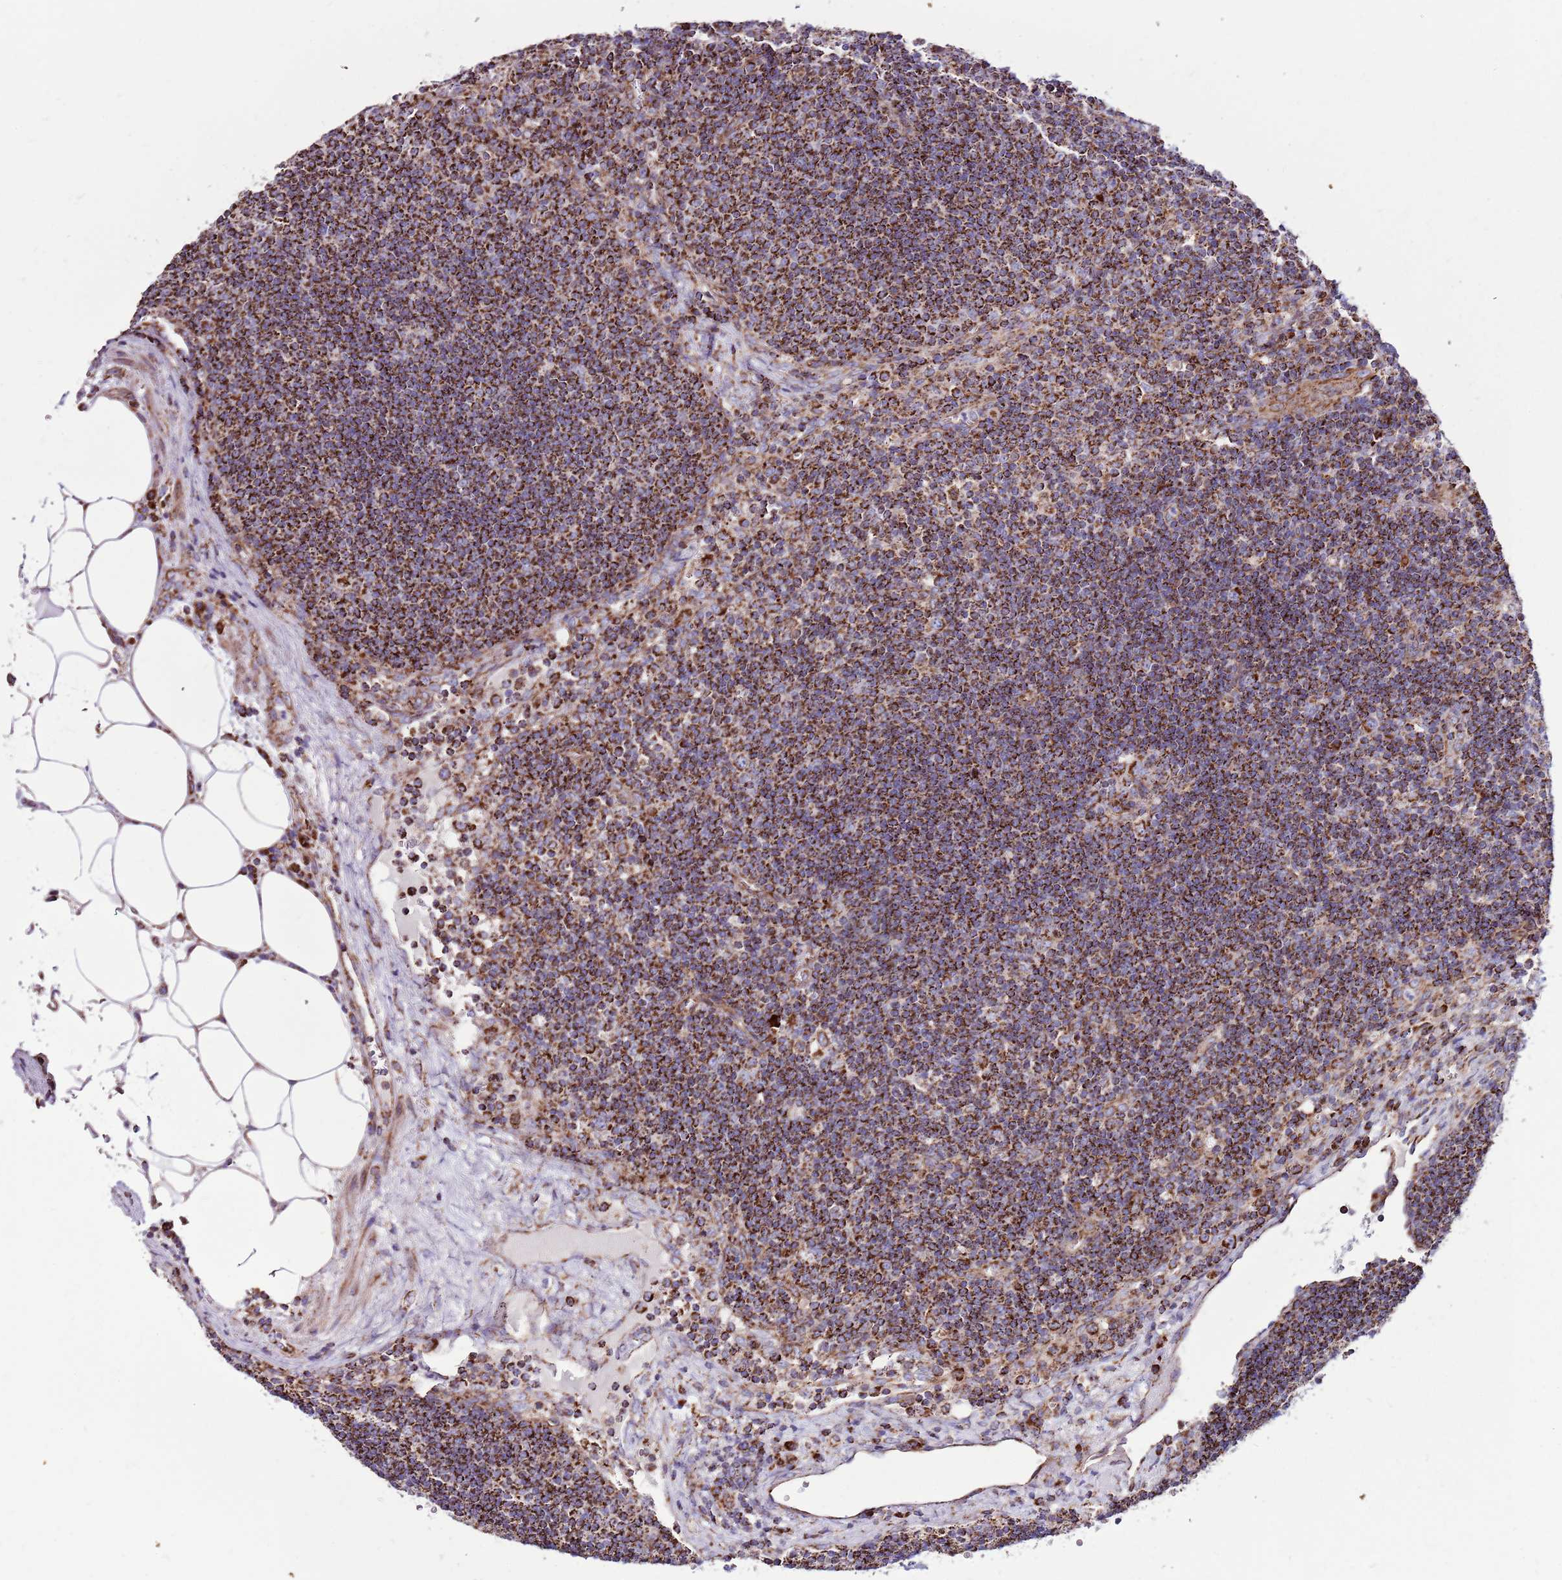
{"staining": {"intensity": "strong", "quantity": ">75%", "location": "cytoplasmic/membranous"}, "tissue": "lymph node", "cell_type": "Germinal center cells", "image_type": "normal", "snomed": [{"axis": "morphology", "description": "Normal tissue, NOS"}, {"axis": "topography", "description": "Lymph node"}], "caption": "Immunohistochemical staining of normal human lymph node displays strong cytoplasmic/membranous protein staining in approximately >75% of germinal center cells. (DAB (3,3'-diaminobenzidine) = brown stain, brightfield microscopy at high magnification).", "gene": "HECTD4", "patient": {"sex": "male", "age": 58}}